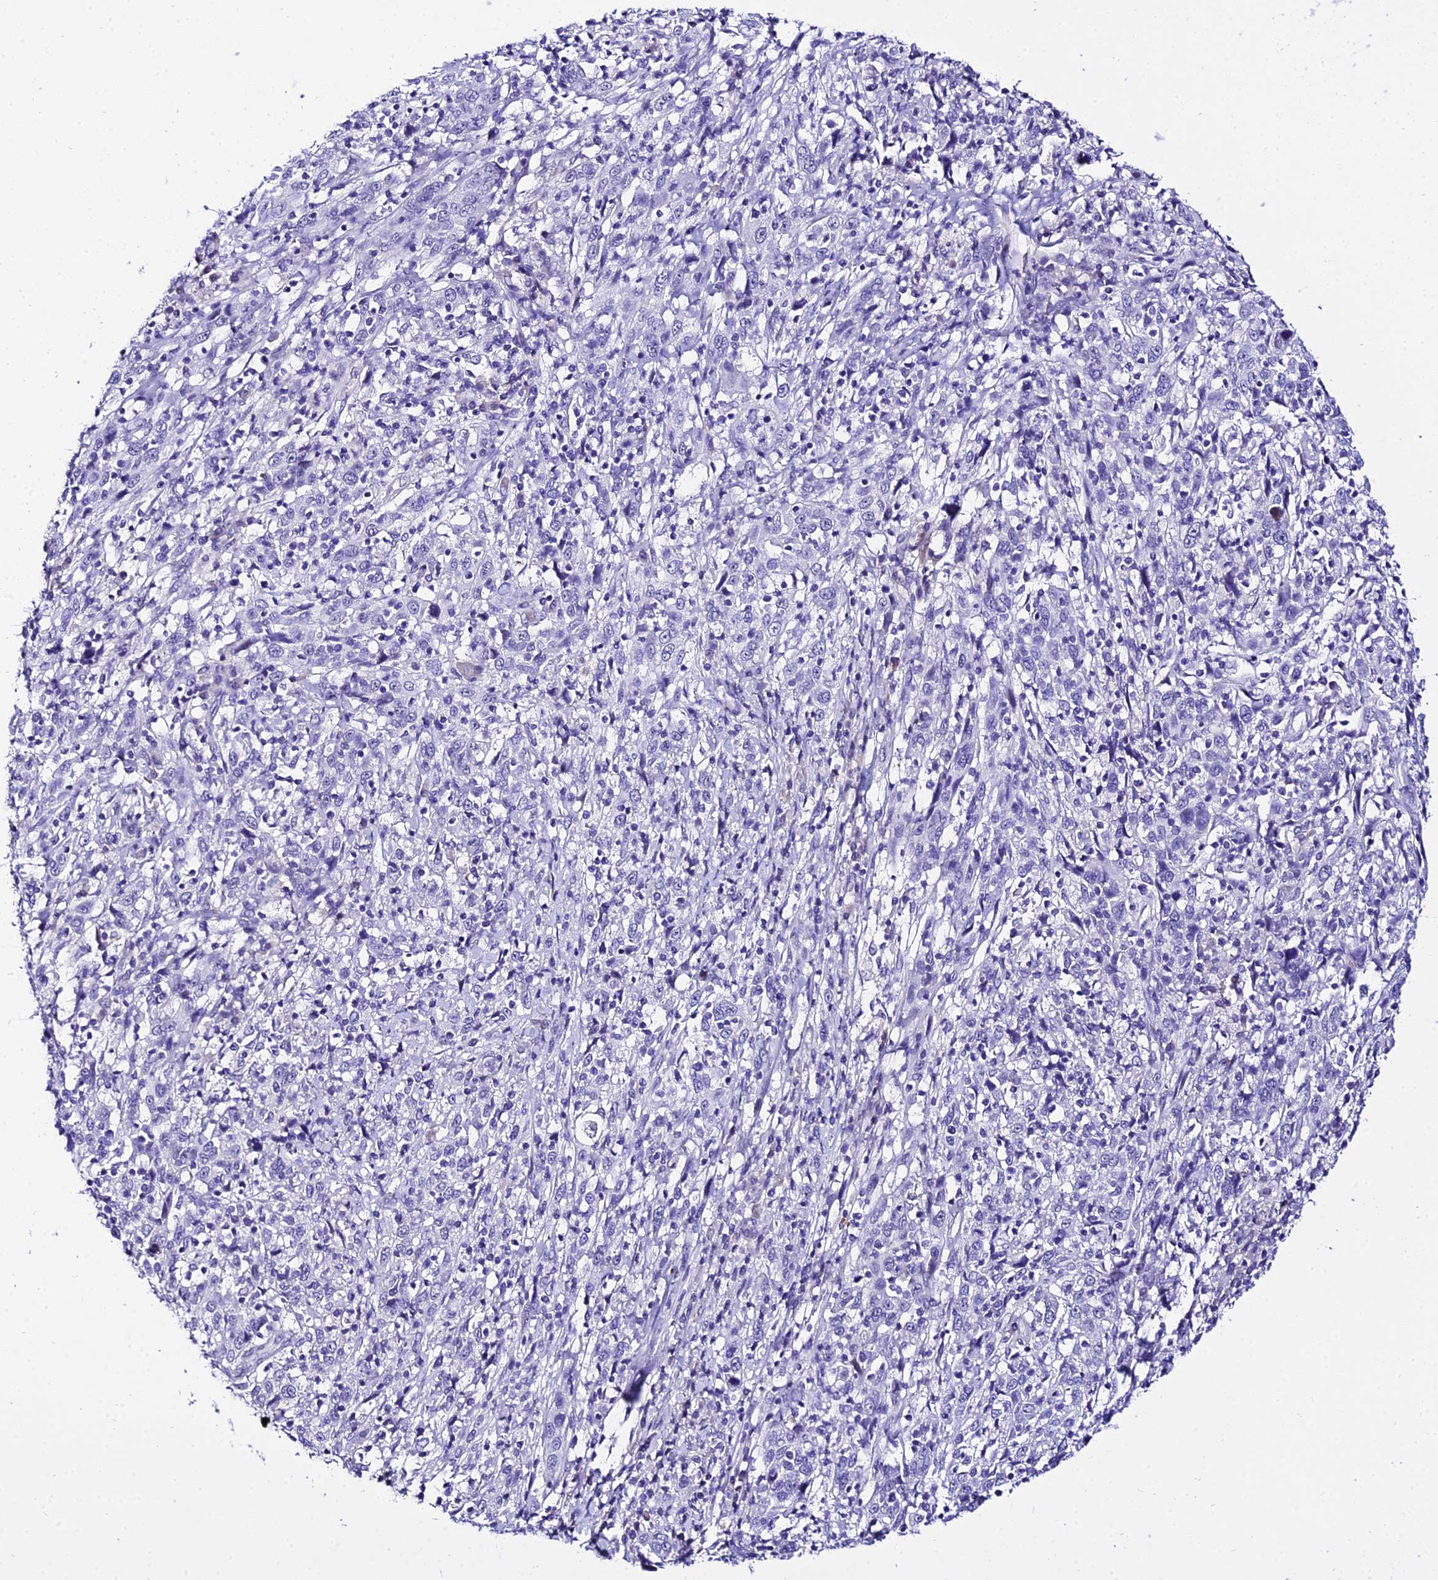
{"staining": {"intensity": "negative", "quantity": "none", "location": "none"}, "tissue": "cervical cancer", "cell_type": "Tumor cells", "image_type": "cancer", "snomed": [{"axis": "morphology", "description": "Squamous cell carcinoma, NOS"}, {"axis": "topography", "description": "Cervix"}], "caption": "Cervical cancer (squamous cell carcinoma) was stained to show a protein in brown. There is no significant expression in tumor cells.", "gene": "DEFB106A", "patient": {"sex": "female", "age": 46}}